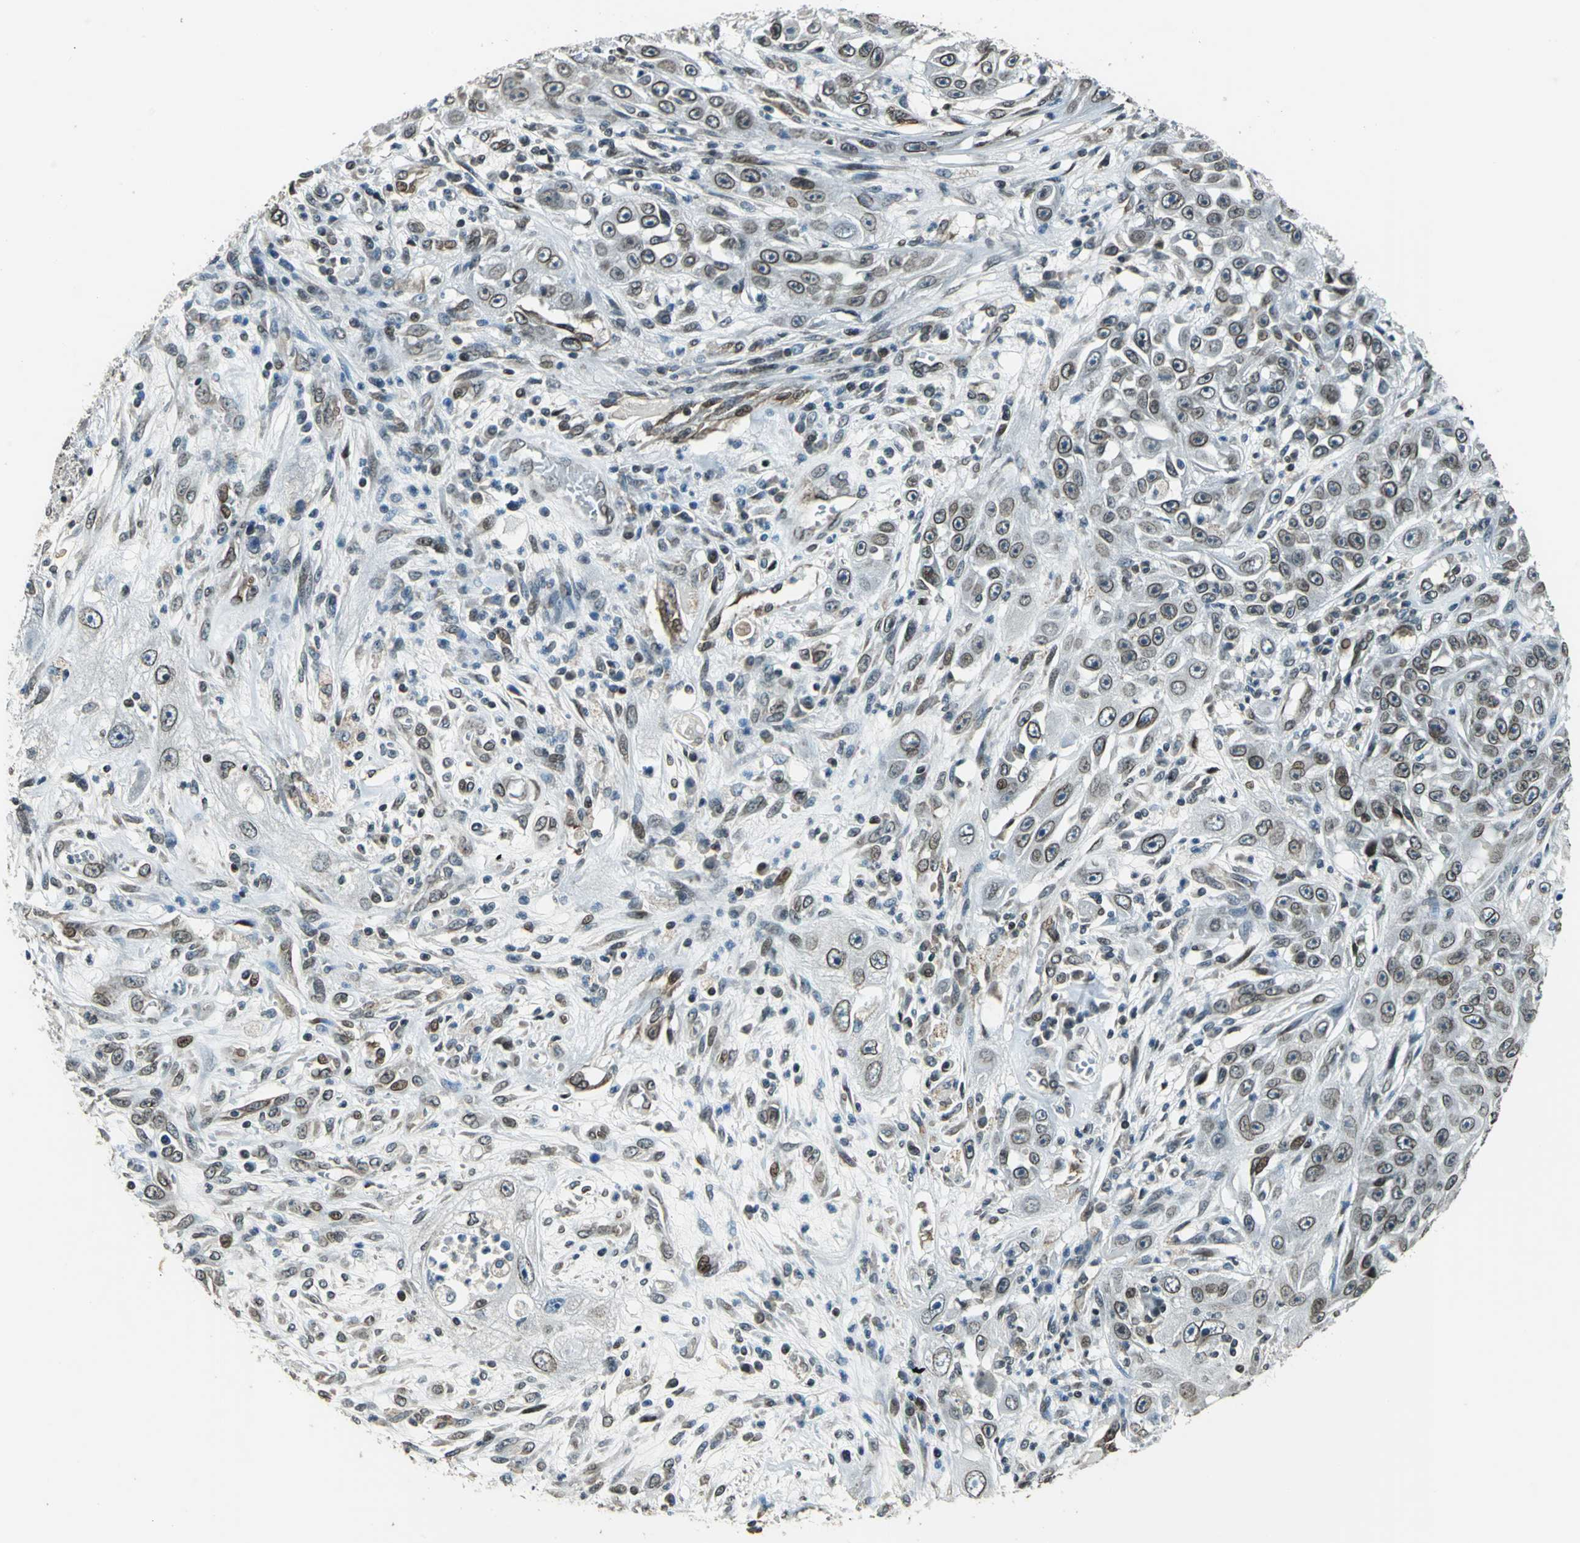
{"staining": {"intensity": "moderate", "quantity": "25%-75%", "location": "cytoplasmic/membranous,nuclear"}, "tissue": "skin cancer", "cell_type": "Tumor cells", "image_type": "cancer", "snomed": [{"axis": "morphology", "description": "Squamous cell carcinoma, NOS"}, {"axis": "topography", "description": "Skin"}], "caption": "High-magnification brightfield microscopy of squamous cell carcinoma (skin) stained with DAB (brown) and counterstained with hematoxylin (blue). tumor cells exhibit moderate cytoplasmic/membranous and nuclear expression is identified in approximately25%-75% of cells. The staining is performed using DAB (3,3'-diaminobenzidine) brown chromogen to label protein expression. The nuclei are counter-stained blue using hematoxylin.", "gene": "BRIP1", "patient": {"sex": "male", "age": 75}}